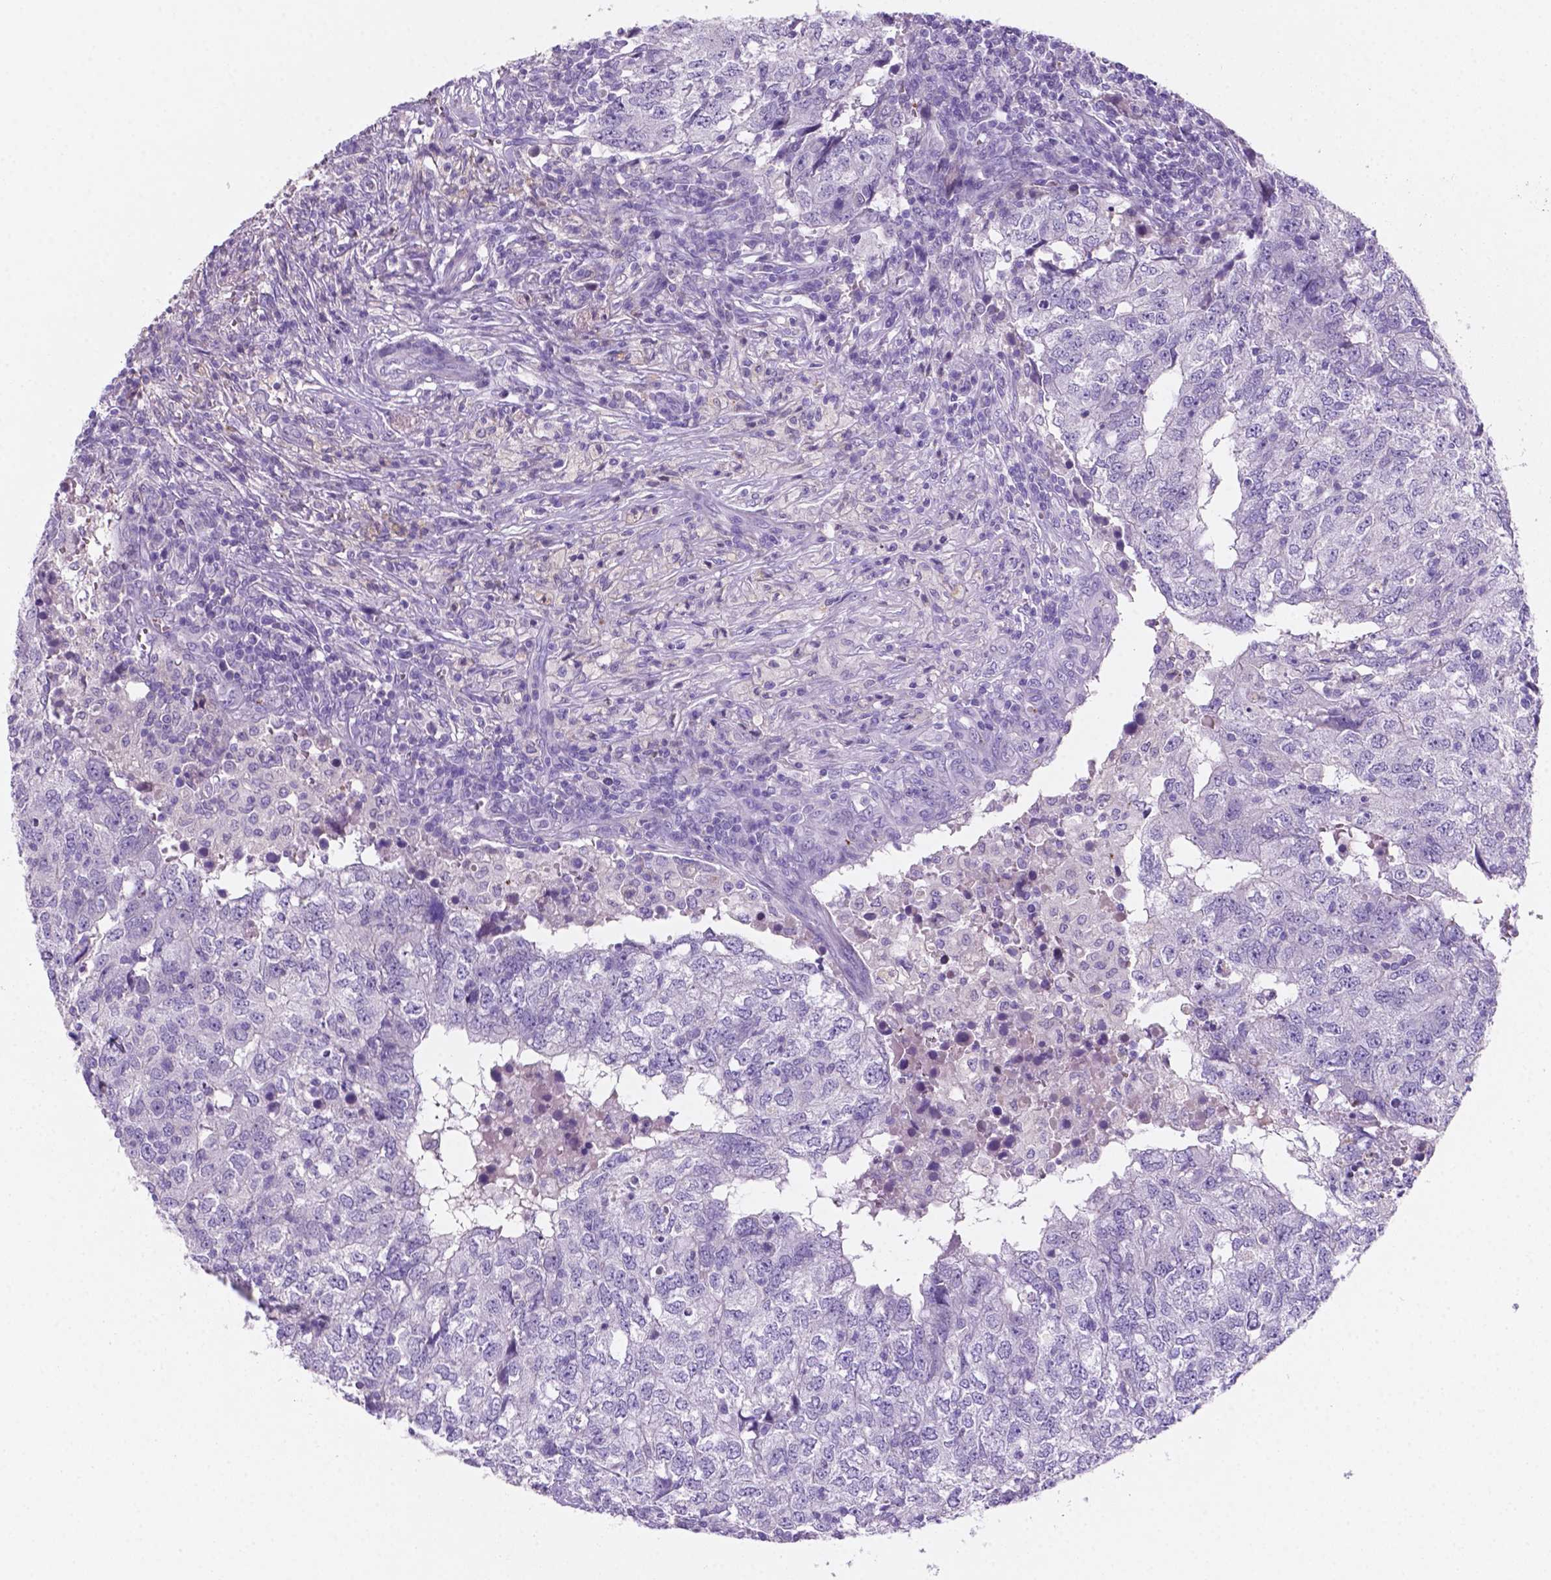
{"staining": {"intensity": "negative", "quantity": "none", "location": "none"}, "tissue": "breast cancer", "cell_type": "Tumor cells", "image_type": "cancer", "snomed": [{"axis": "morphology", "description": "Duct carcinoma"}, {"axis": "topography", "description": "Breast"}], "caption": "Immunohistochemistry of human breast cancer reveals no positivity in tumor cells.", "gene": "EBLN2", "patient": {"sex": "female", "age": 30}}